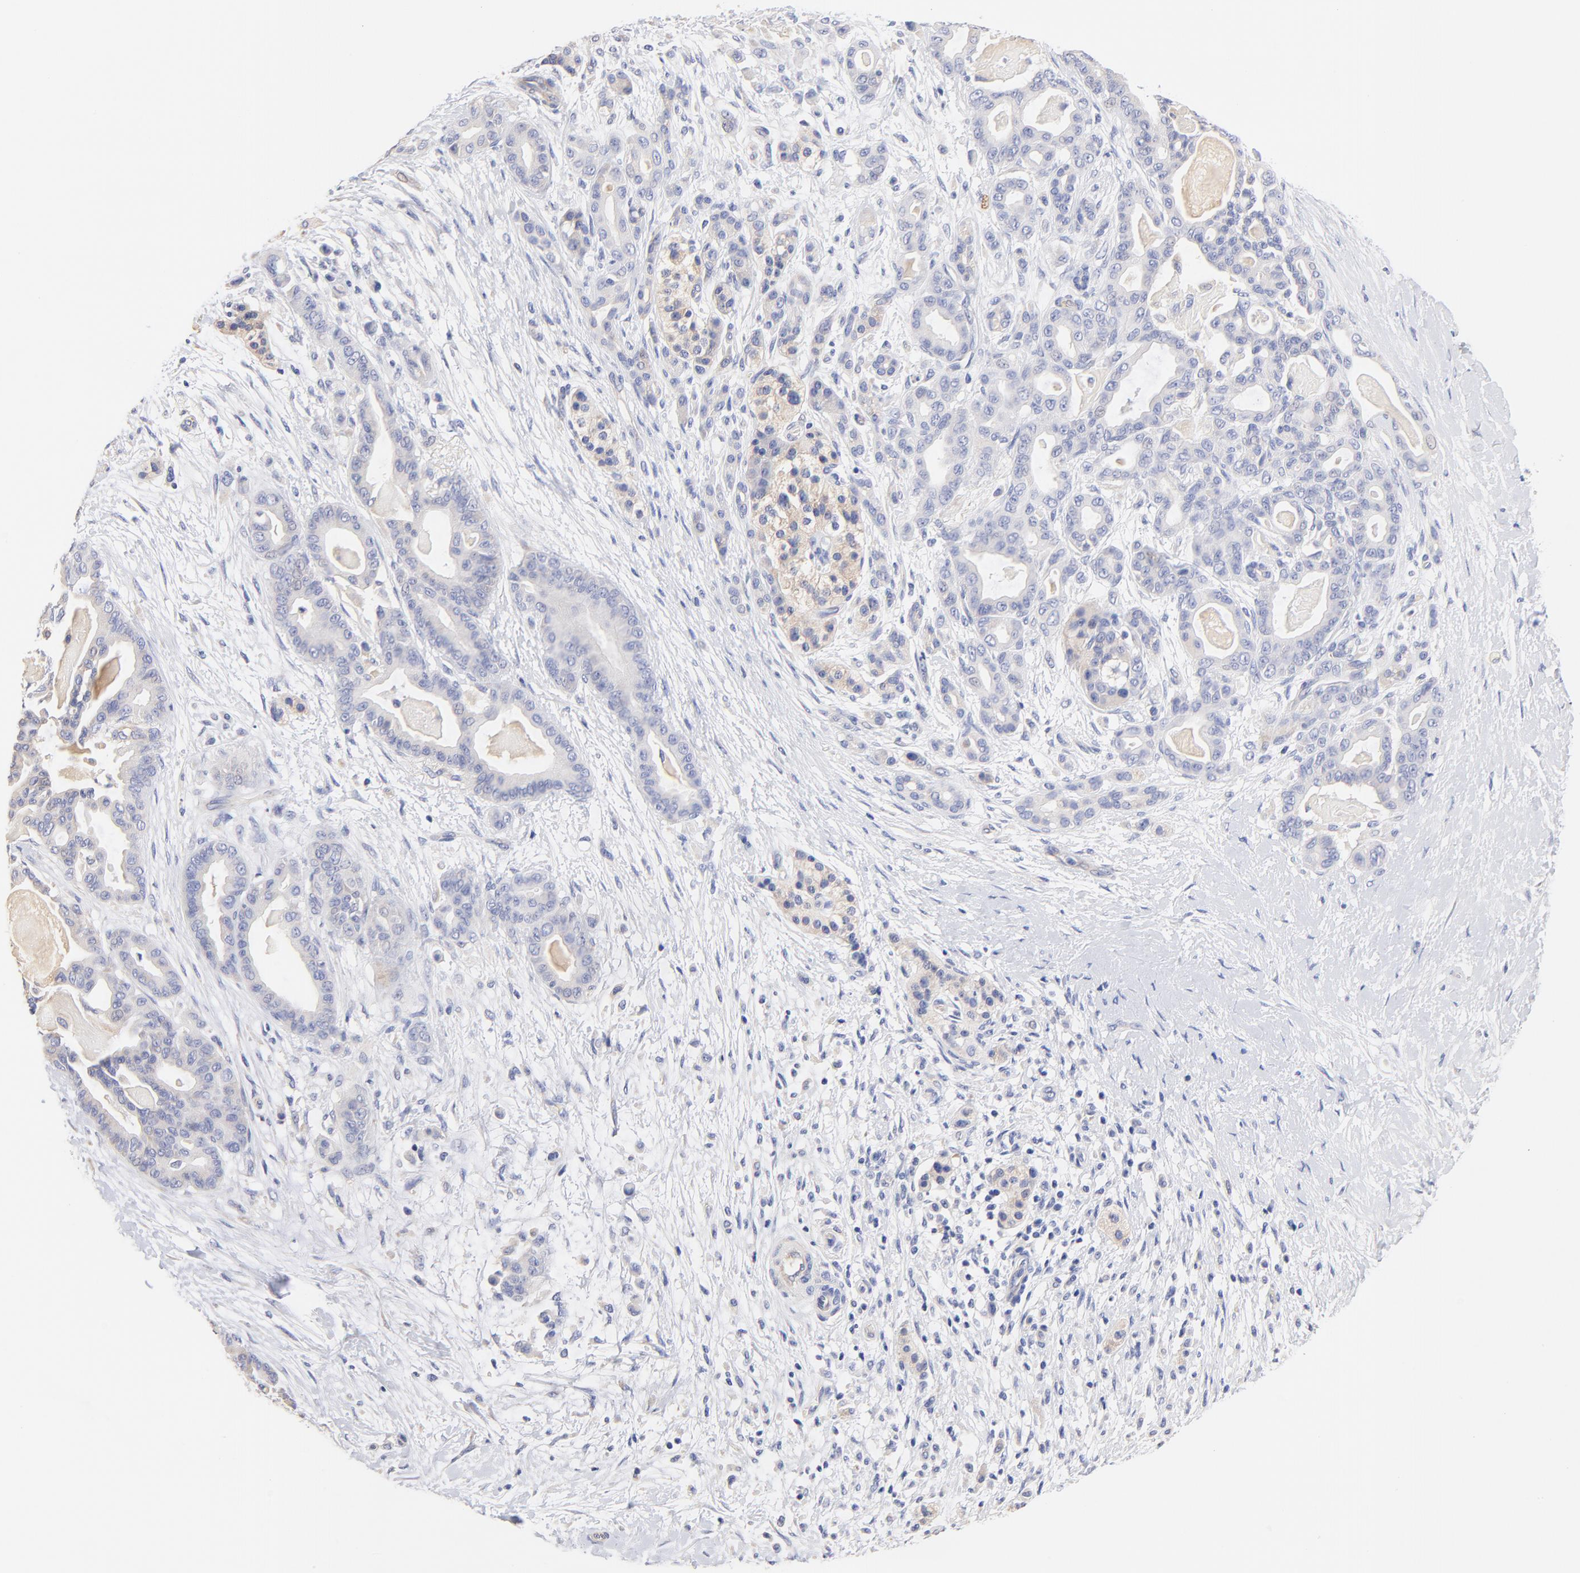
{"staining": {"intensity": "weak", "quantity": "<25%", "location": "cytoplasmic/membranous"}, "tissue": "pancreatic cancer", "cell_type": "Tumor cells", "image_type": "cancer", "snomed": [{"axis": "morphology", "description": "Adenocarcinoma, NOS"}, {"axis": "topography", "description": "Pancreas"}], "caption": "Immunohistochemical staining of human adenocarcinoma (pancreatic) reveals no significant staining in tumor cells.", "gene": "HS3ST1", "patient": {"sex": "male", "age": 63}}